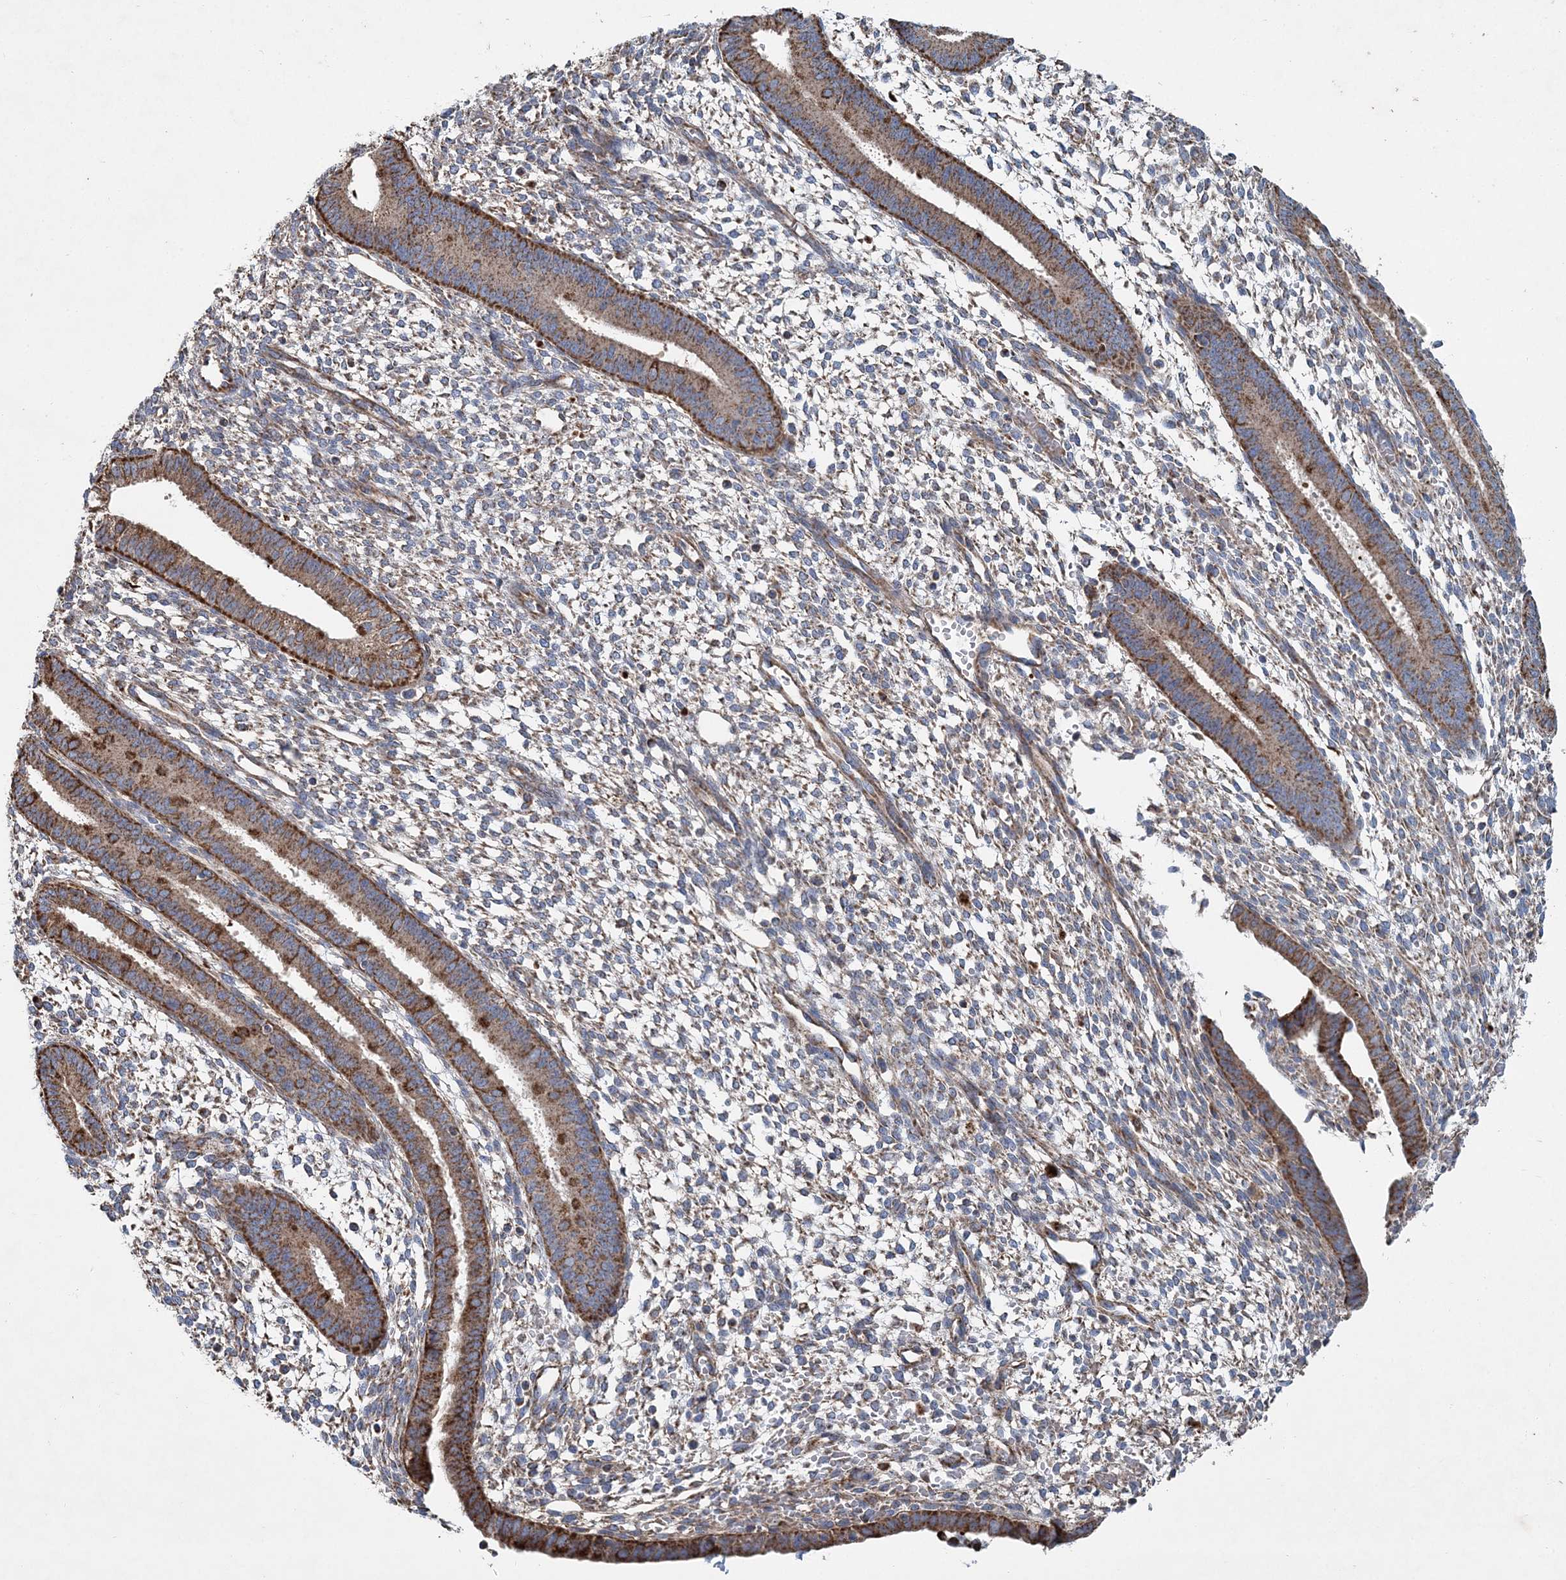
{"staining": {"intensity": "moderate", "quantity": "25%-75%", "location": "cytoplasmic/membranous"}, "tissue": "endometrium", "cell_type": "Cells in endometrial stroma", "image_type": "normal", "snomed": [{"axis": "morphology", "description": "Normal tissue, NOS"}, {"axis": "topography", "description": "Endometrium"}], "caption": "Immunohistochemical staining of normal human endometrium displays 25%-75% levels of moderate cytoplasmic/membranous protein expression in approximately 25%-75% of cells in endometrial stroma.", "gene": "SPAG16", "patient": {"sex": "female", "age": 46}}